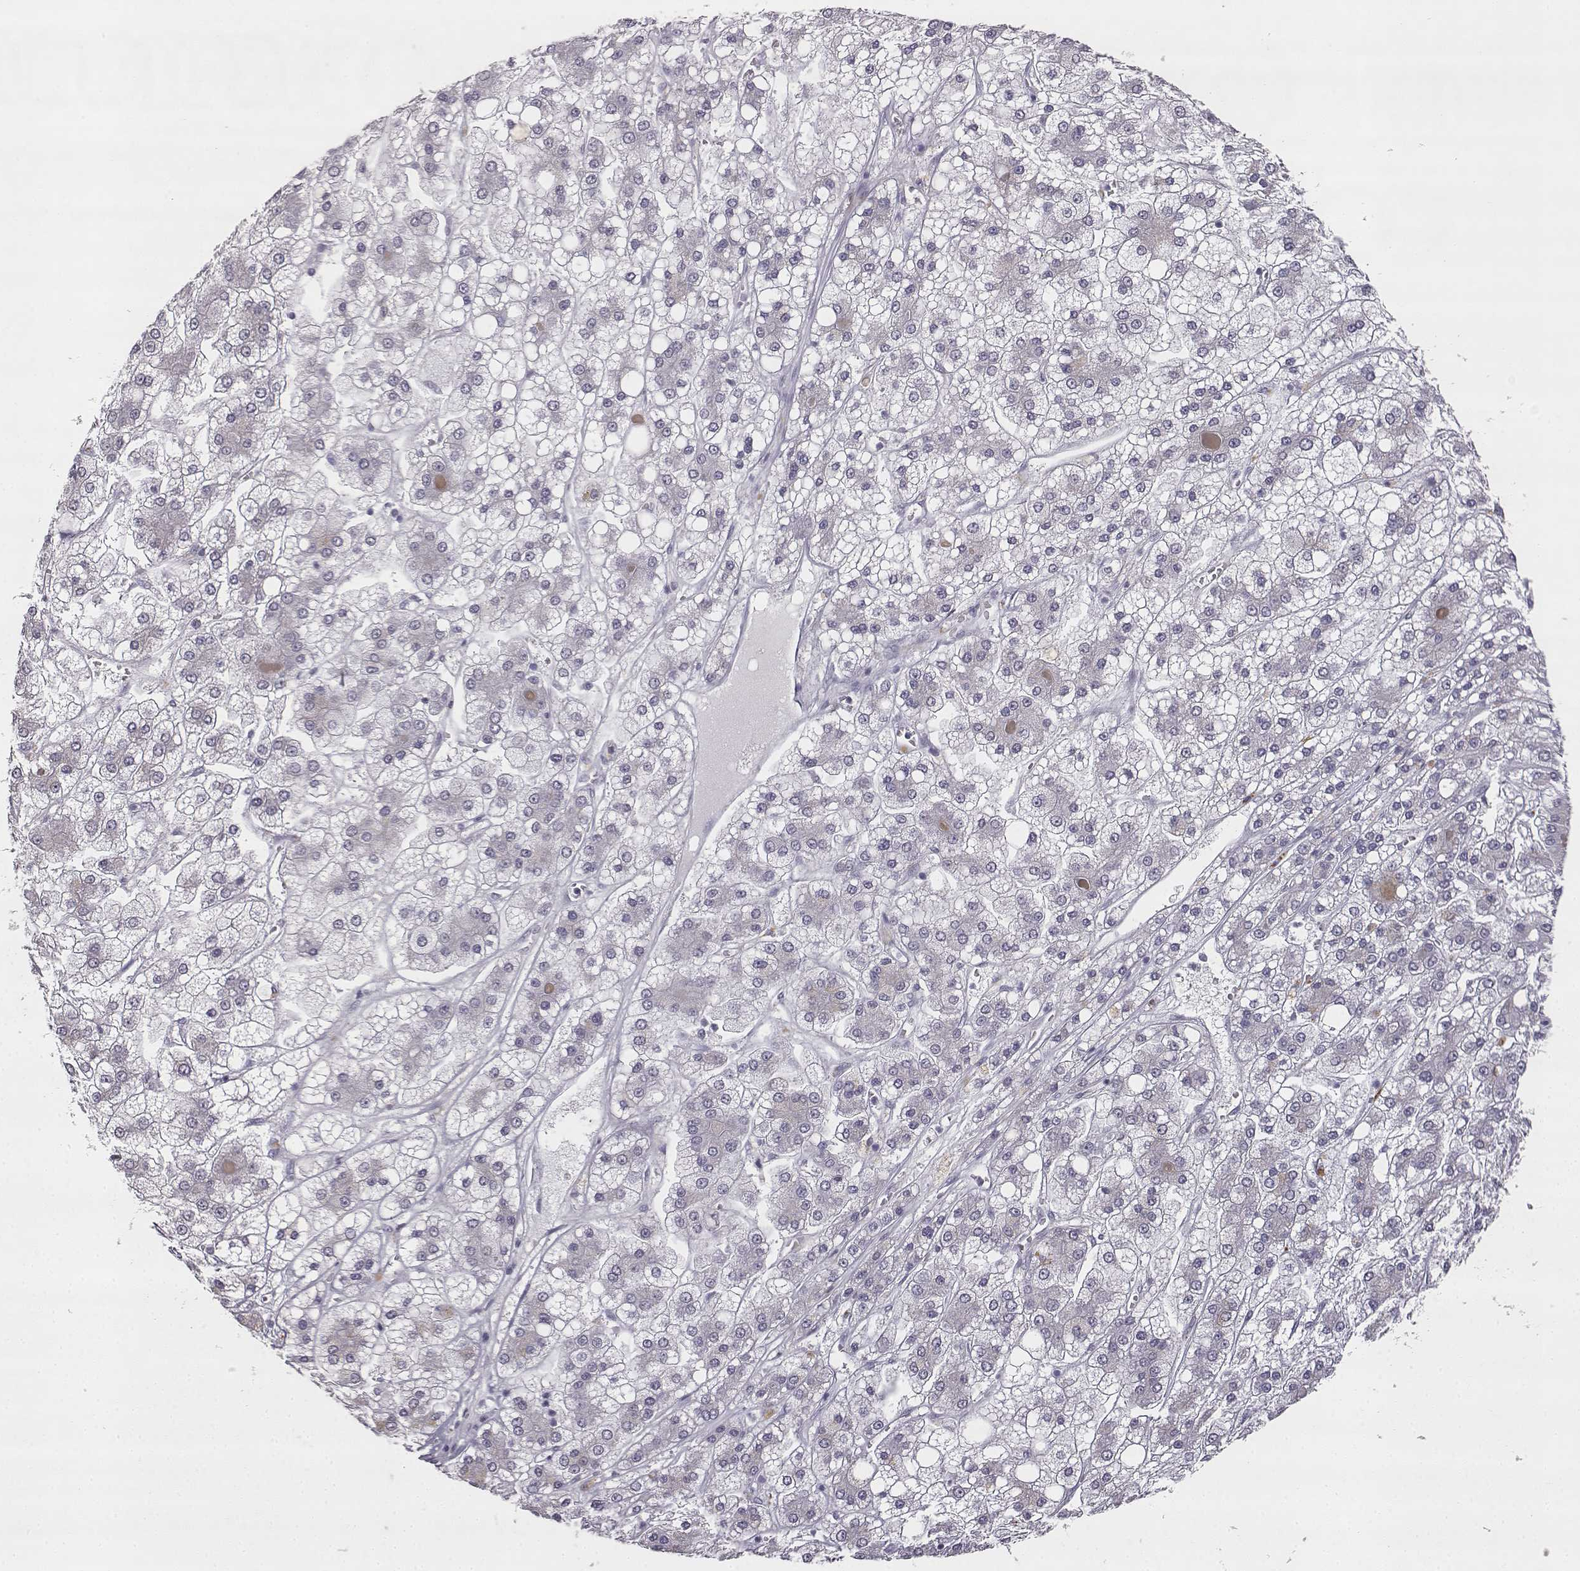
{"staining": {"intensity": "negative", "quantity": "none", "location": "none"}, "tissue": "liver cancer", "cell_type": "Tumor cells", "image_type": "cancer", "snomed": [{"axis": "morphology", "description": "Carcinoma, Hepatocellular, NOS"}, {"axis": "topography", "description": "Liver"}], "caption": "Tumor cells are negative for brown protein staining in liver hepatocellular carcinoma.", "gene": "VGF", "patient": {"sex": "male", "age": 73}}